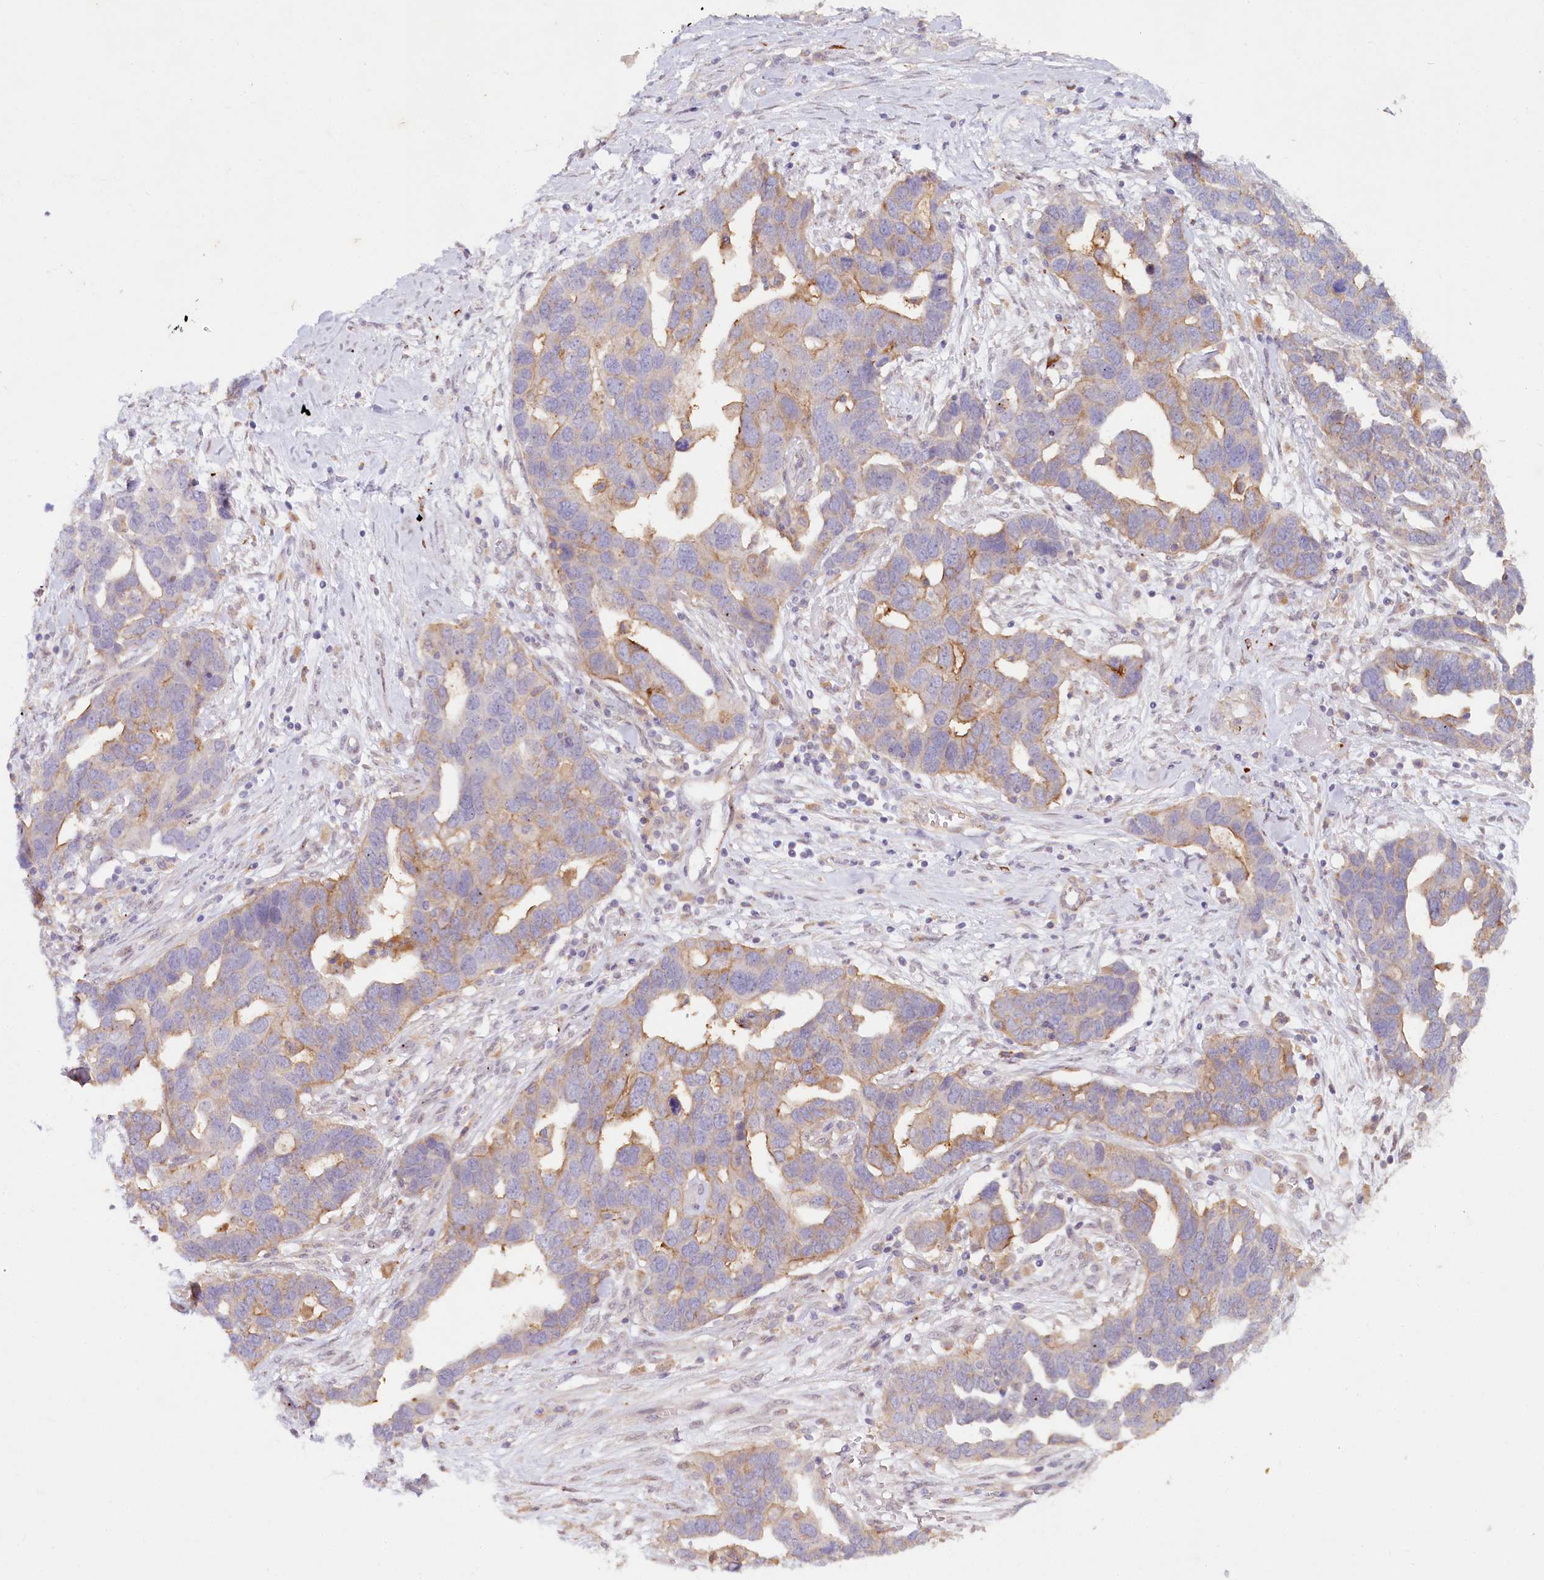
{"staining": {"intensity": "moderate", "quantity": "<25%", "location": "cytoplasmic/membranous"}, "tissue": "ovarian cancer", "cell_type": "Tumor cells", "image_type": "cancer", "snomed": [{"axis": "morphology", "description": "Cystadenocarcinoma, serous, NOS"}, {"axis": "topography", "description": "Ovary"}], "caption": "Human ovarian cancer (serous cystadenocarcinoma) stained for a protein (brown) shows moderate cytoplasmic/membranous positive positivity in about <25% of tumor cells.", "gene": "ALDH3B1", "patient": {"sex": "female", "age": 54}}